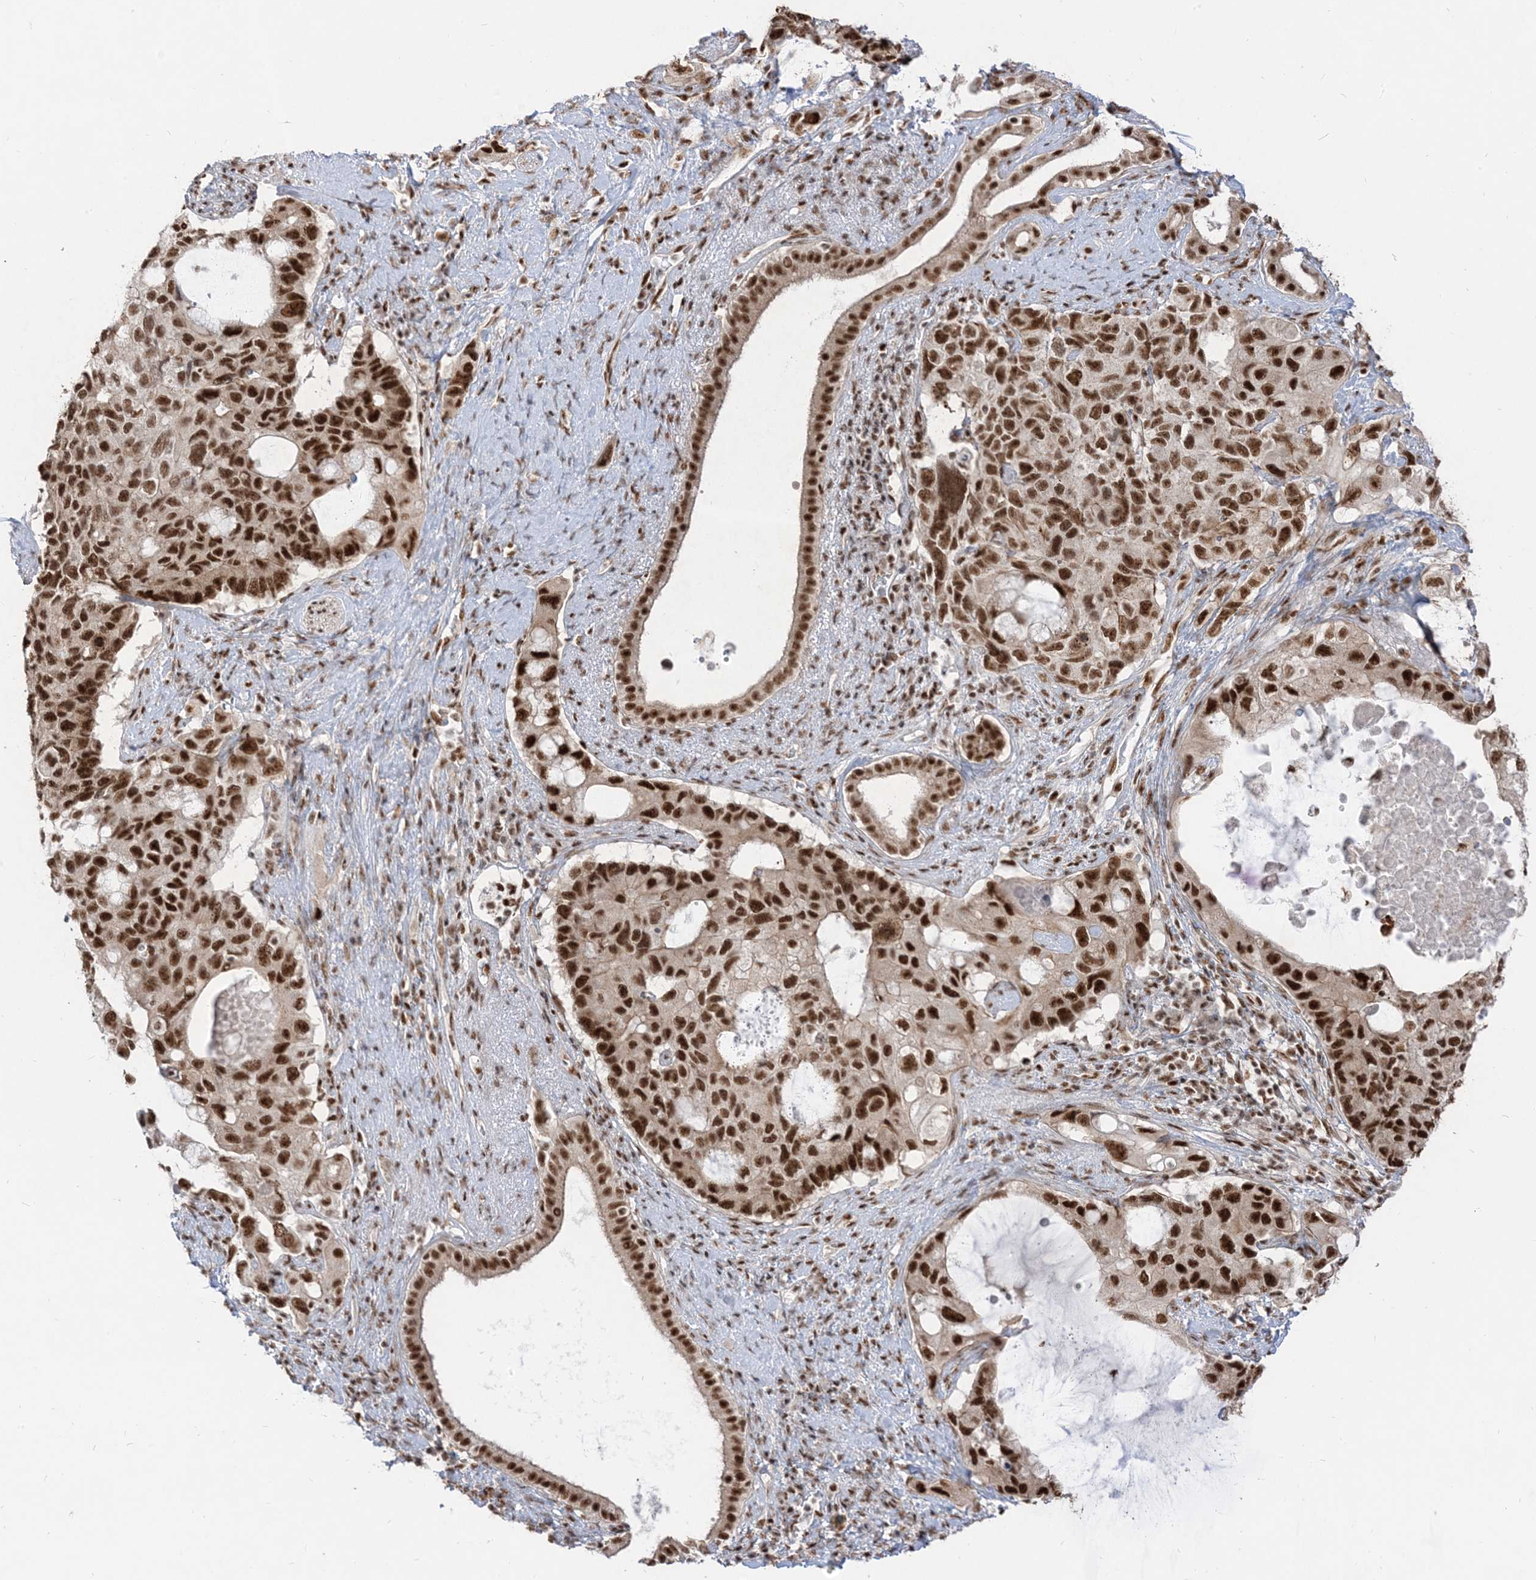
{"staining": {"intensity": "strong", "quantity": ">75%", "location": "nuclear"}, "tissue": "pancreatic cancer", "cell_type": "Tumor cells", "image_type": "cancer", "snomed": [{"axis": "morphology", "description": "Adenocarcinoma, NOS"}, {"axis": "topography", "description": "Pancreas"}], "caption": "Immunohistochemistry (IHC) (DAB) staining of pancreatic cancer (adenocarcinoma) shows strong nuclear protein expression in approximately >75% of tumor cells.", "gene": "ARGLU1", "patient": {"sex": "female", "age": 56}}